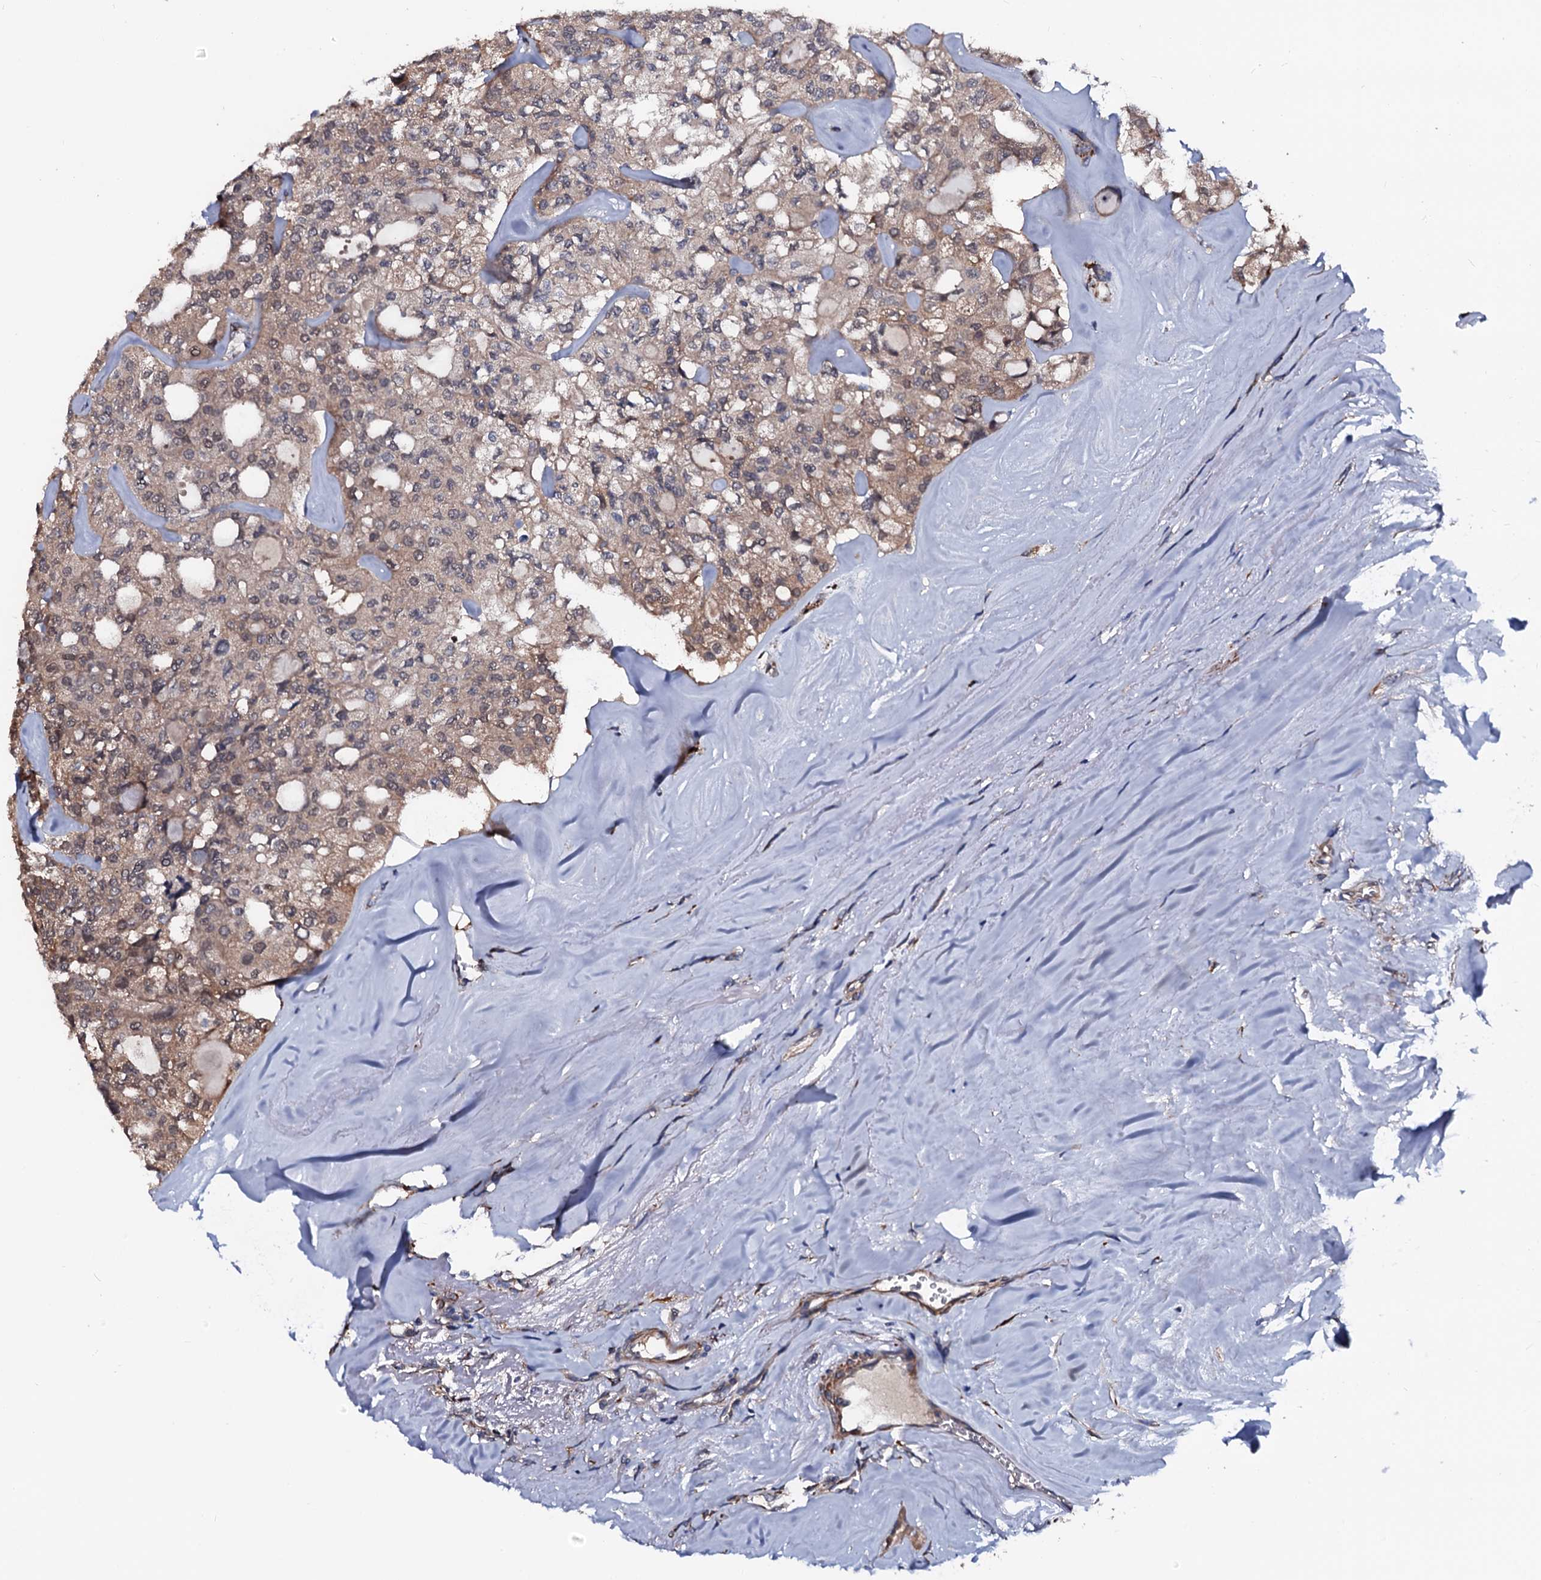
{"staining": {"intensity": "weak", "quantity": ">75%", "location": "cytoplasmic/membranous,nuclear"}, "tissue": "thyroid cancer", "cell_type": "Tumor cells", "image_type": "cancer", "snomed": [{"axis": "morphology", "description": "Follicular adenoma carcinoma, NOS"}, {"axis": "topography", "description": "Thyroid gland"}], "caption": "An IHC micrograph of neoplastic tissue is shown. Protein staining in brown highlights weak cytoplasmic/membranous and nuclear positivity in thyroid follicular adenoma carcinoma within tumor cells.", "gene": "N4BP1", "patient": {"sex": "male", "age": 75}}